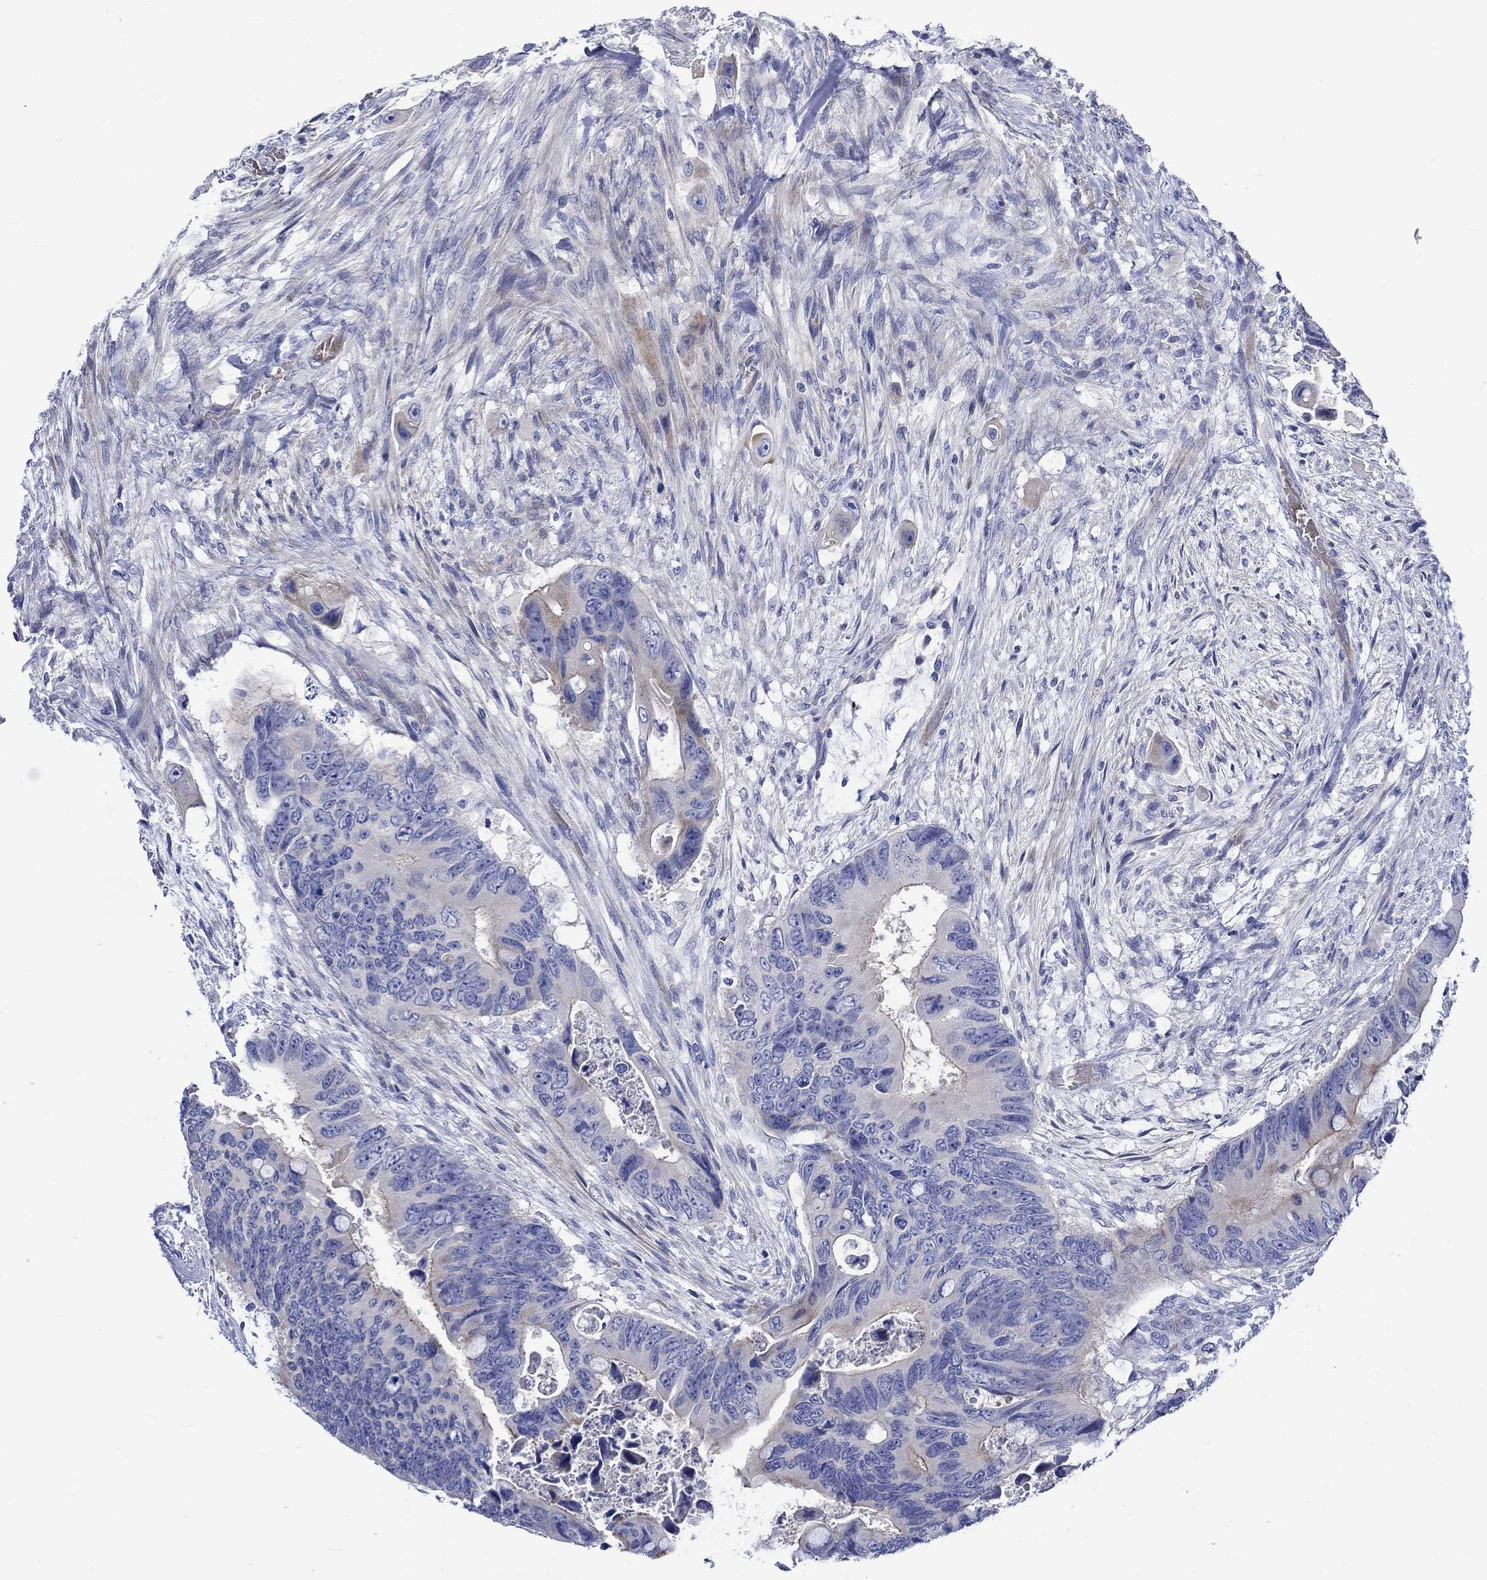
{"staining": {"intensity": "negative", "quantity": "none", "location": "none"}, "tissue": "colorectal cancer", "cell_type": "Tumor cells", "image_type": "cancer", "snomed": [{"axis": "morphology", "description": "Adenocarcinoma, NOS"}, {"axis": "topography", "description": "Rectum"}], "caption": "Human colorectal adenocarcinoma stained for a protein using IHC reveals no staining in tumor cells.", "gene": "NRIP3", "patient": {"sex": "male", "age": 63}}